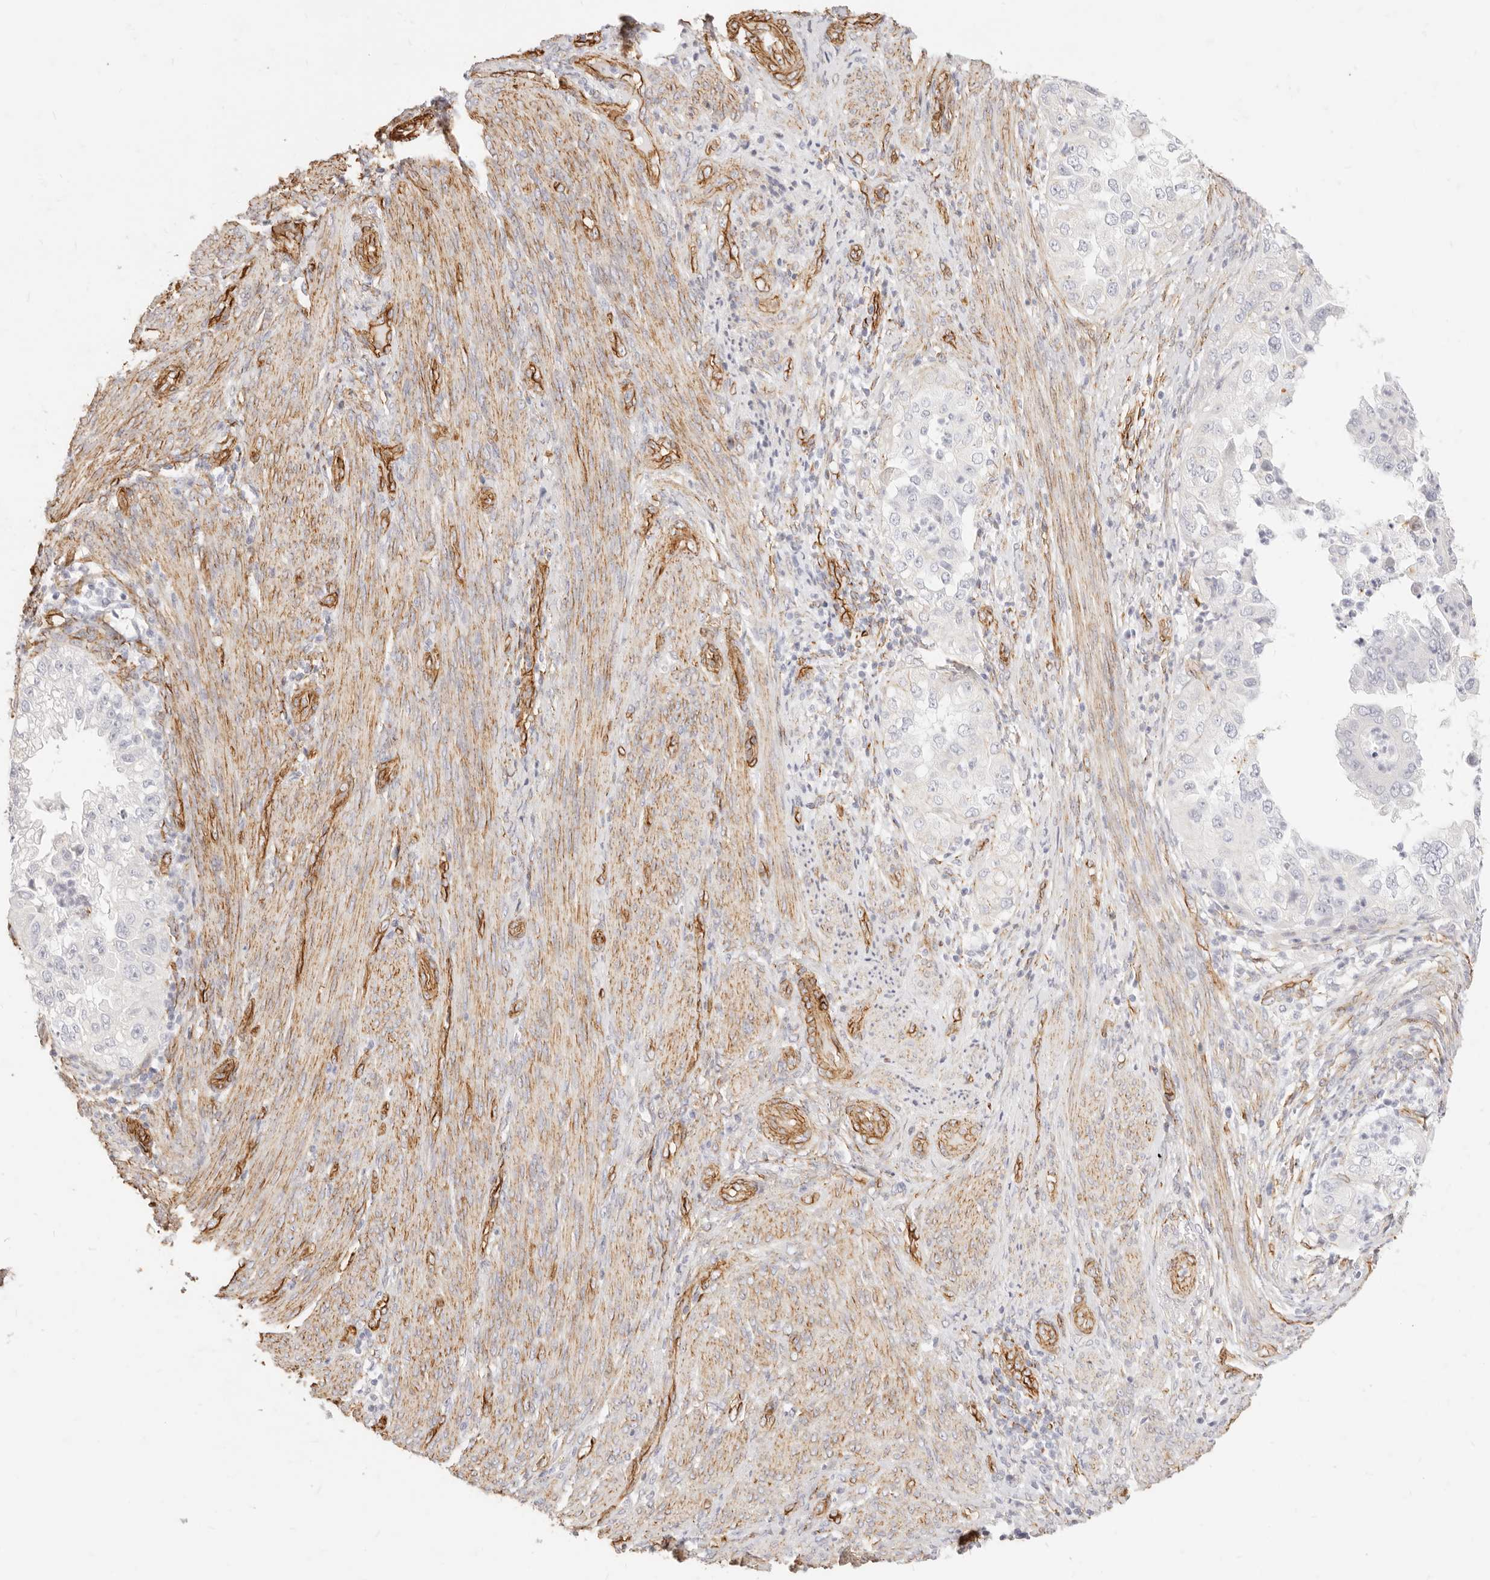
{"staining": {"intensity": "negative", "quantity": "none", "location": "none"}, "tissue": "endometrial cancer", "cell_type": "Tumor cells", "image_type": "cancer", "snomed": [{"axis": "morphology", "description": "Adenocarcinoma, NOS"}, {"axis": "topography", "description": "Endometrium"}], "caption": "High magnification brightfield microscopy of endometrial cancer (adenocarcinoma) stained with DAB (3,3'-diaminobenzidine) (brown) and counterstained with hematoxylin (blue): tumor cells show no significant positivity.", "gene": "NUS1", "patient": {"sex": "female", "age": 85}}